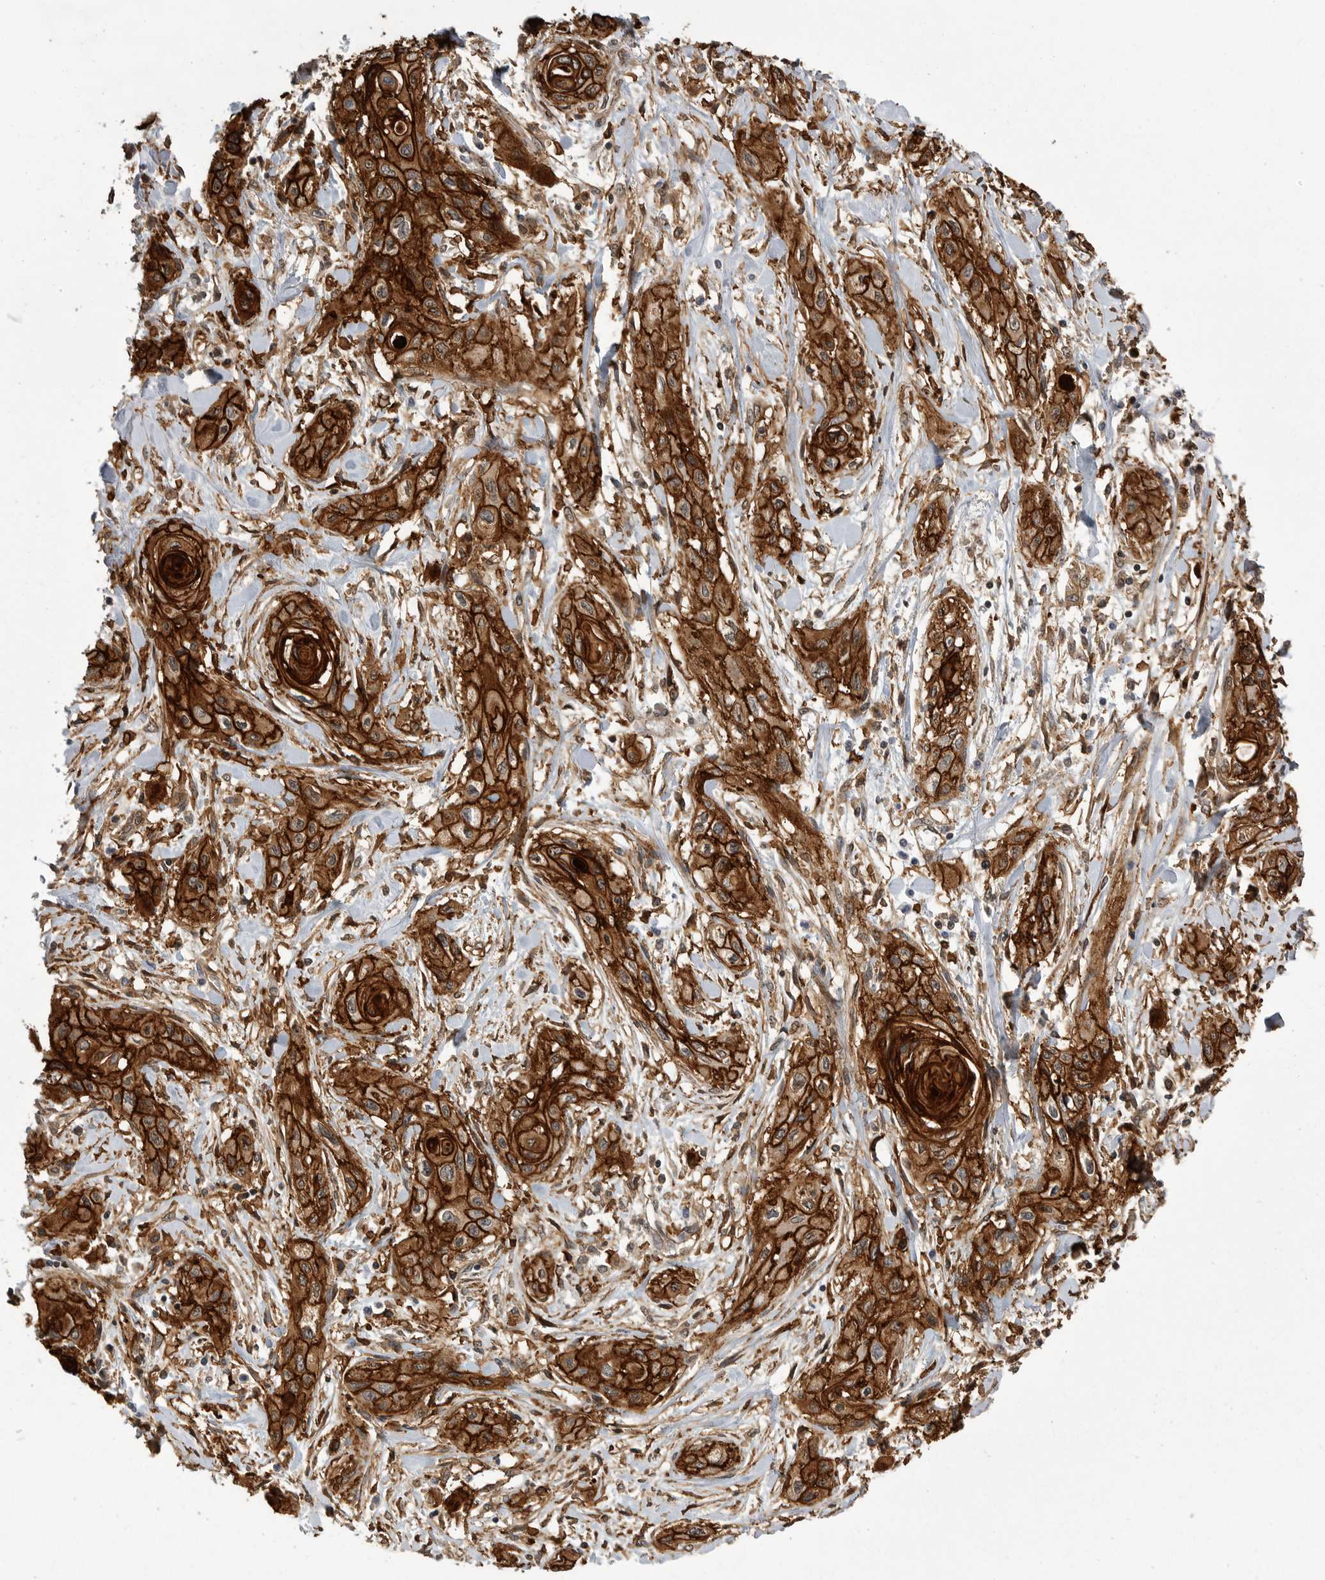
{"staining": {"intensity": "strong", "quantity": ">75%", "location": "cytoplasmic/membranous"}, "tissue": "lung cancer", "cell_type": "Tumor cells", "image_type": "cancer", "snomed": [{"axis": "morphology", "description": "Squamous cell carcinoma, NOS"}, {"axis": "topography", "description": "Lung"}], "caption": "Human squamous cell carcinoma (lung) stained with a protein marker exhibits strong staining in tumor cells.", "gene": "NECTIN1", "patient": {"sex": "female", "age": 47}}